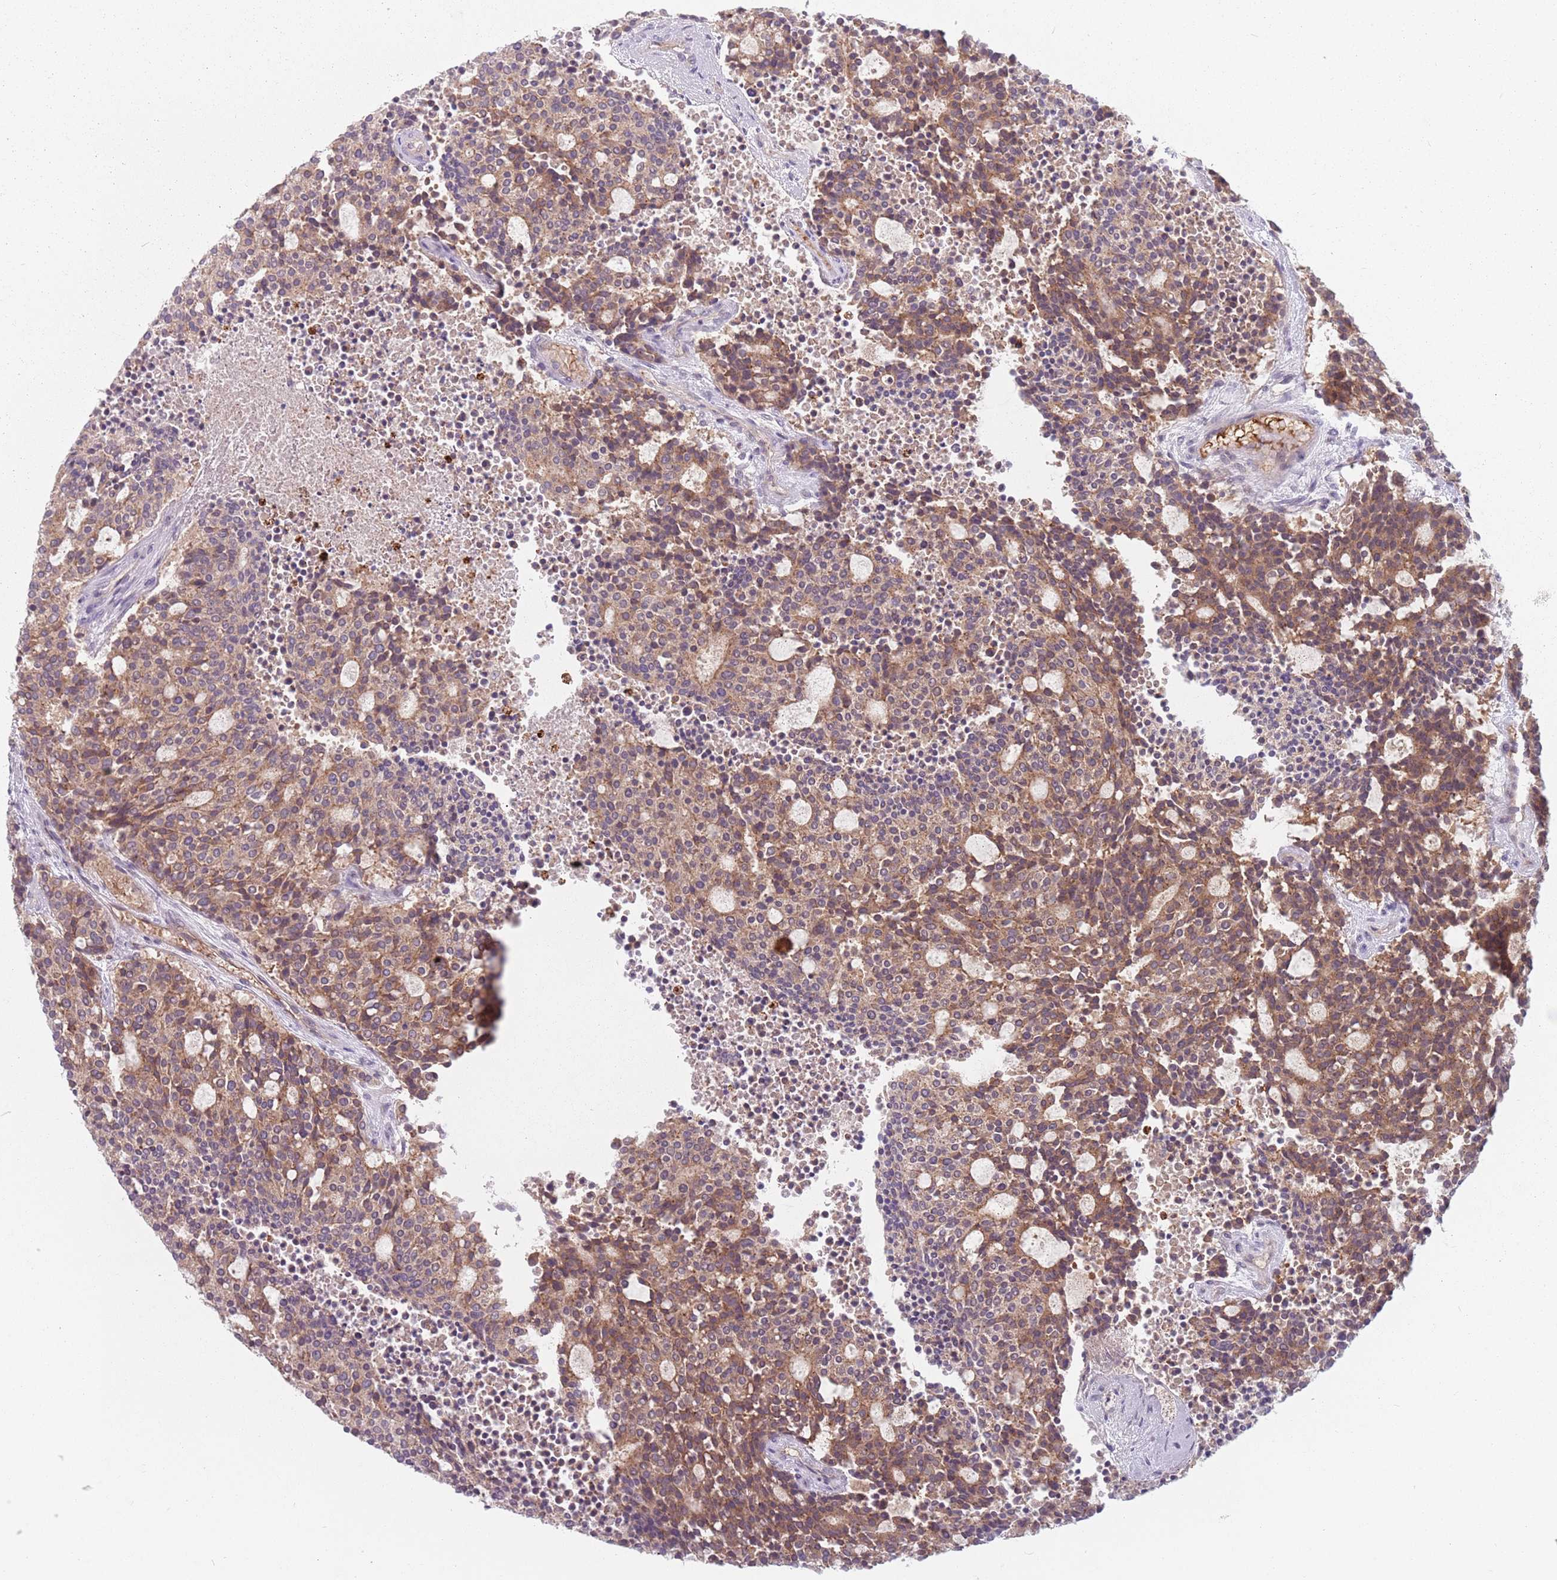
{"staining": {"intensity": "moderate", "quantity": ">75%", "location": "cytoplasmic/membranous"}, "tissue": "carcinoid", "cell_type": "Tumor cells", "image_type": "cancer", "snomed": [{"axis": "morphology", "description": "Carcinoid, malignant, NOS"}, {"axis": "topography", "description": "Pancreas"}], "caption": "Immunohistochemical staining of human carcinoid demonstrates medium levels of moderate cytoplasmic/membranous positivity in approximately >75% of tumor cells.", "gene": "ASB13", "patient": {"sex": "female", "age": 54}}